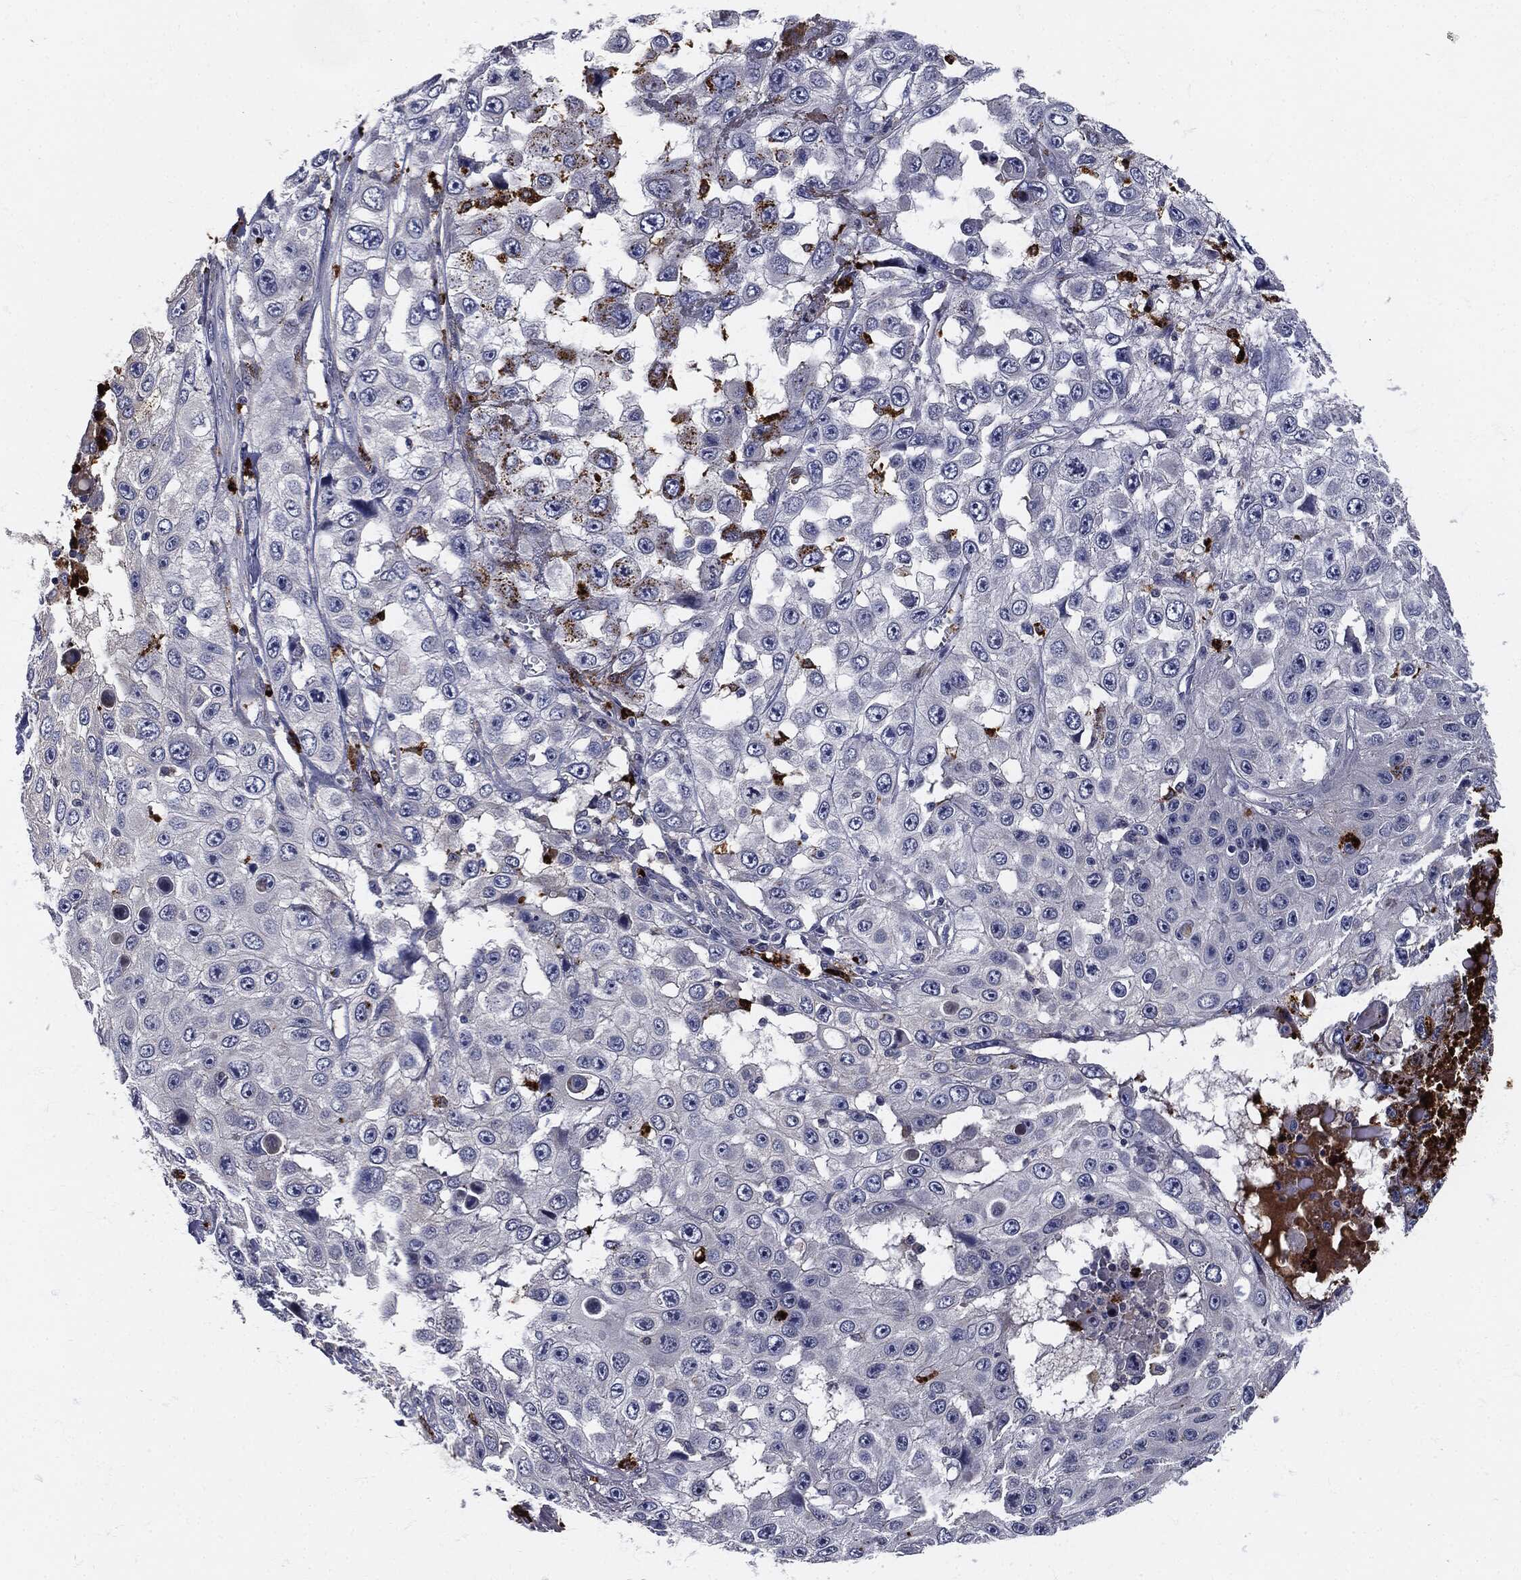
{"staining": {"intensity": "negative", "quantity": "none", "location": "none"}, "tissue": "skin cancer", "cell_type": "Tumor cells", "image_type": "cancer", "snomed": [{"axis": "morphology", "description": "Squamous cell carcinoma, NOS"}, {"axis": "topography", "description": "Skin"}], "caption": "This photomicrograph is of skin squamous cell carcinoma stained with immunohistochemistry to label a protein in brown with the nuclei are counter-stained blue. There is no staining in tumor cells.", "gene": "MPO", "patient": {"sex": "male", "age": 82}}